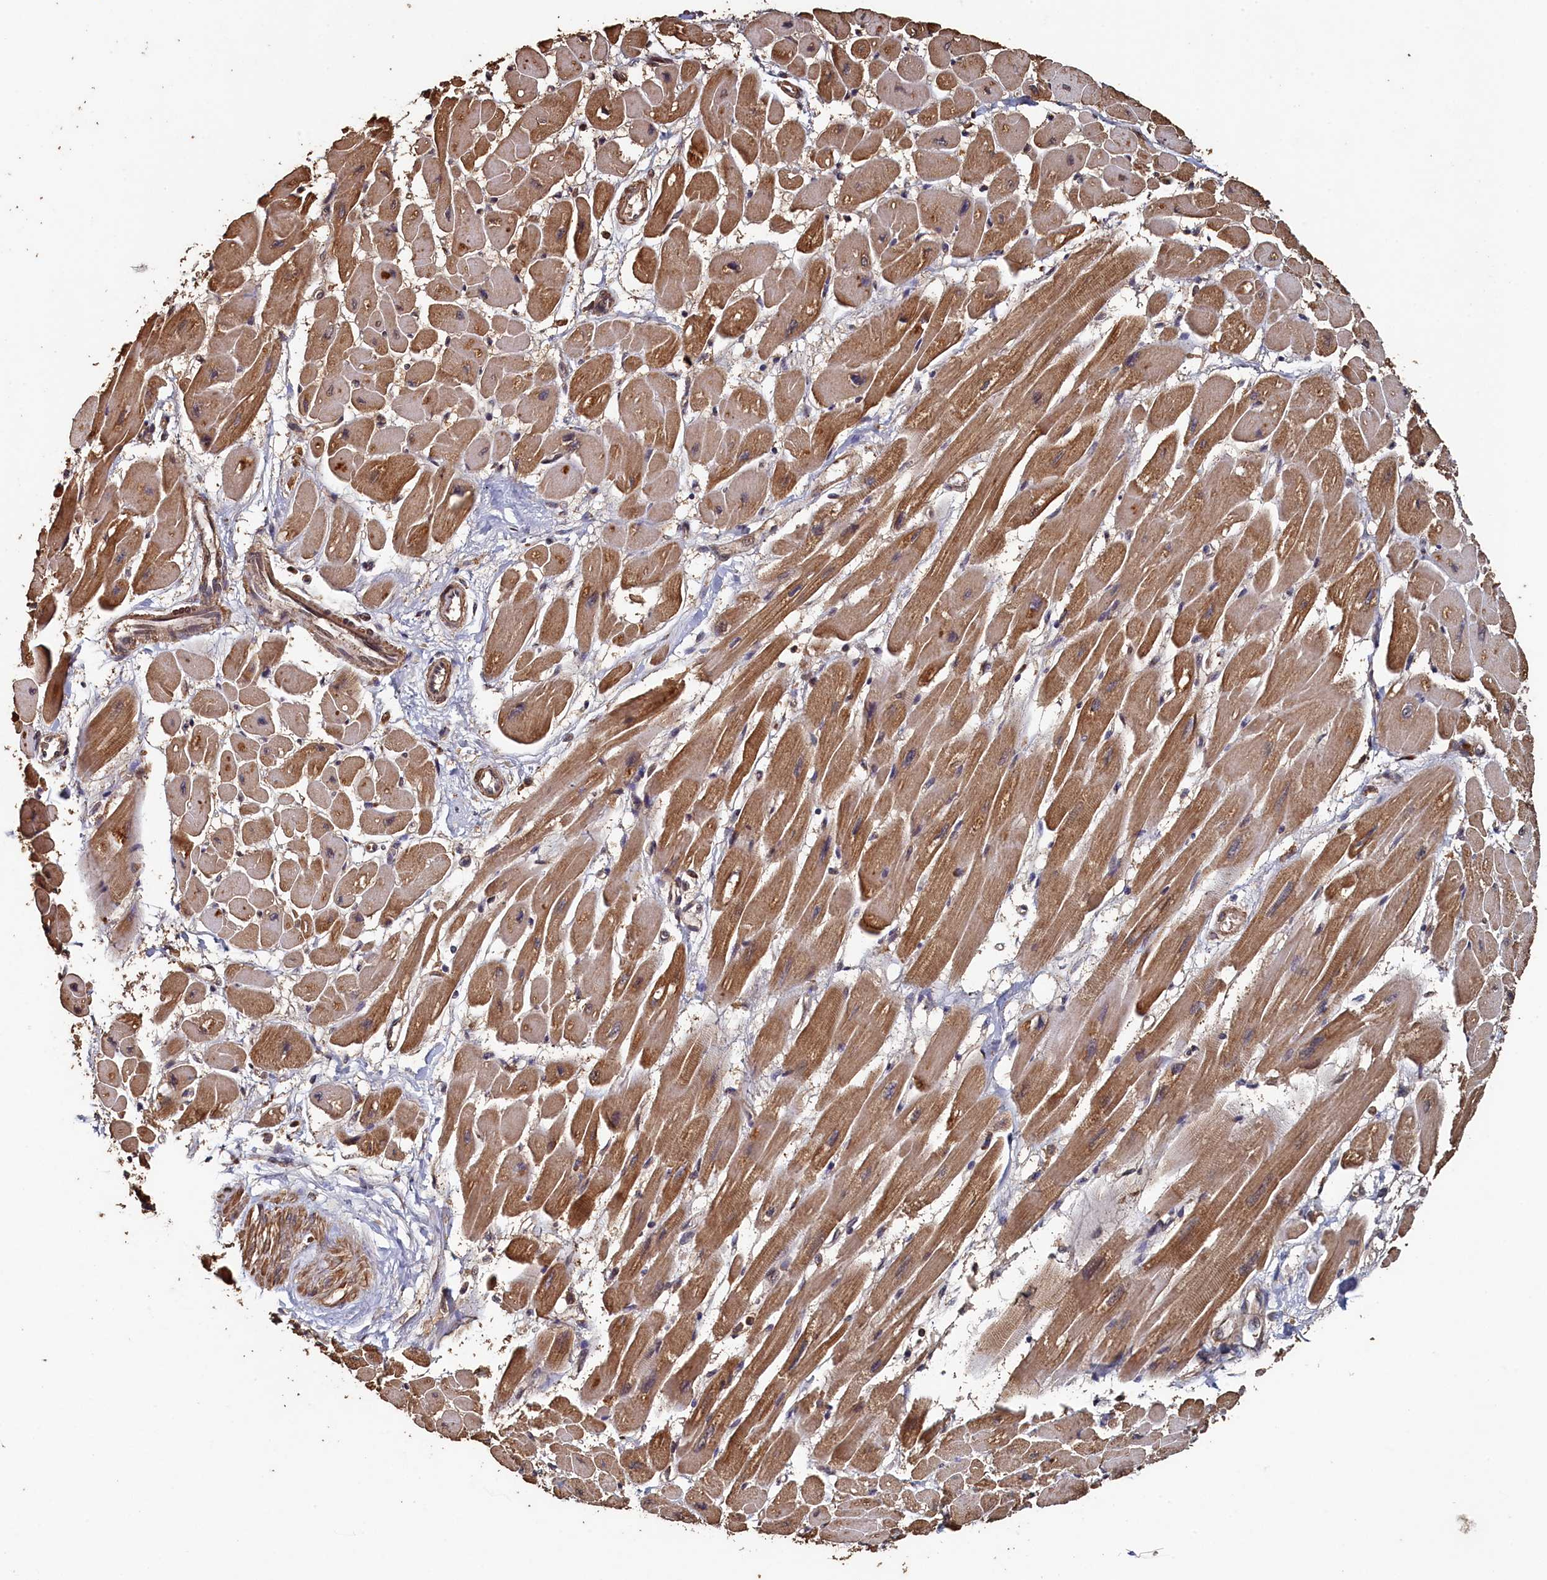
{"staining": {"intensity": "moderate", "quantity": ">75%", "location": "cytoplasmic/membranous"}, "tissue": "heart muscle", "cell_type": "Cardiomyocytes", "image_type": "normal", "snomed": [{"axis": "morphology", "description": "Normal tissue, NOS"}, {"axis": "topography", "description": "Heart"}], "caption": "The micrograph reveals immunohistochemical staining of normal heart muscle. There is moderate cytoplasmic/membranous staining is appreciated in approximately >75% of cardiomyocytes.", "gene": "PIGN", "patient": {"sex": "female", "age": 54}}